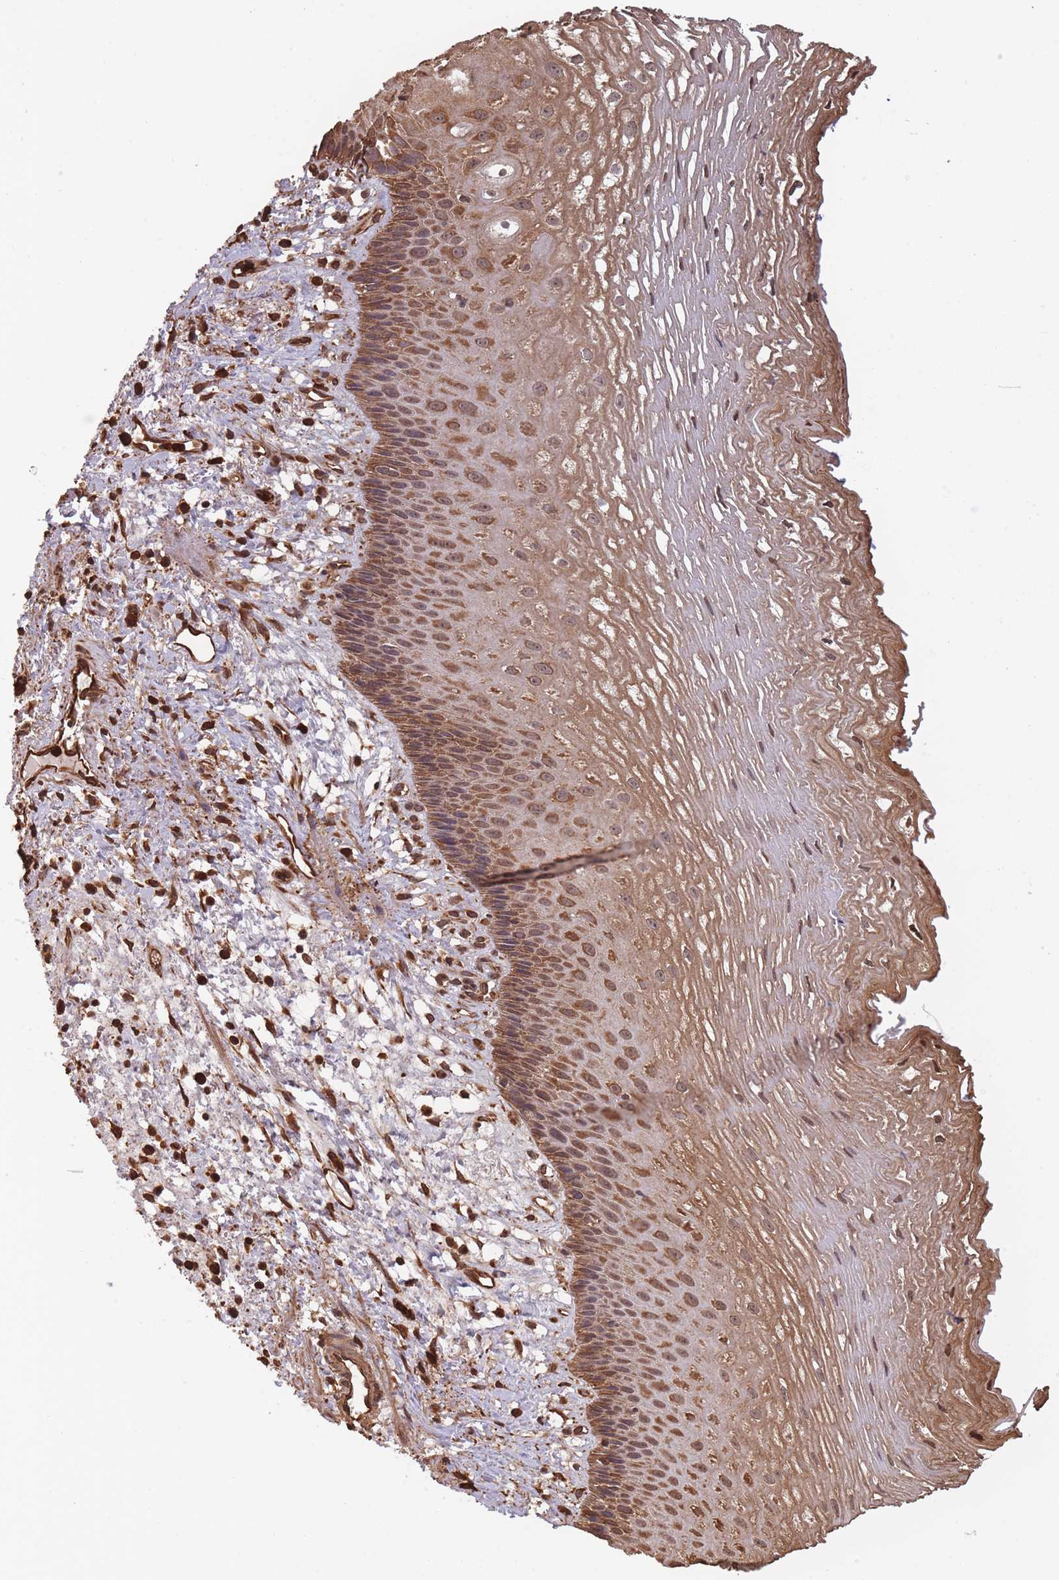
{"staining": {"intensity": "moderate", "quantity": ">75%", "location": "cytoplasmic/membranous"}, "tissue": "esophagus", "cell_type": "Squamous epithelial cells", "image_type": "normal", "snomed": [{"axis": "morphology", "description": "Normal tissue, NOS"}, {"axis": "topography", "description": "Esophagus"}], "caption": "An immunohistochemistry (IHC) micrograph of unremarkable tissue is shown. Protein staining in brown shows moderate cytoplasmic/membranous positivity in esophagus within squamous epithelial cells.", "gene": "ARL13B", "patient": {"sex": "male", "age": 60}}